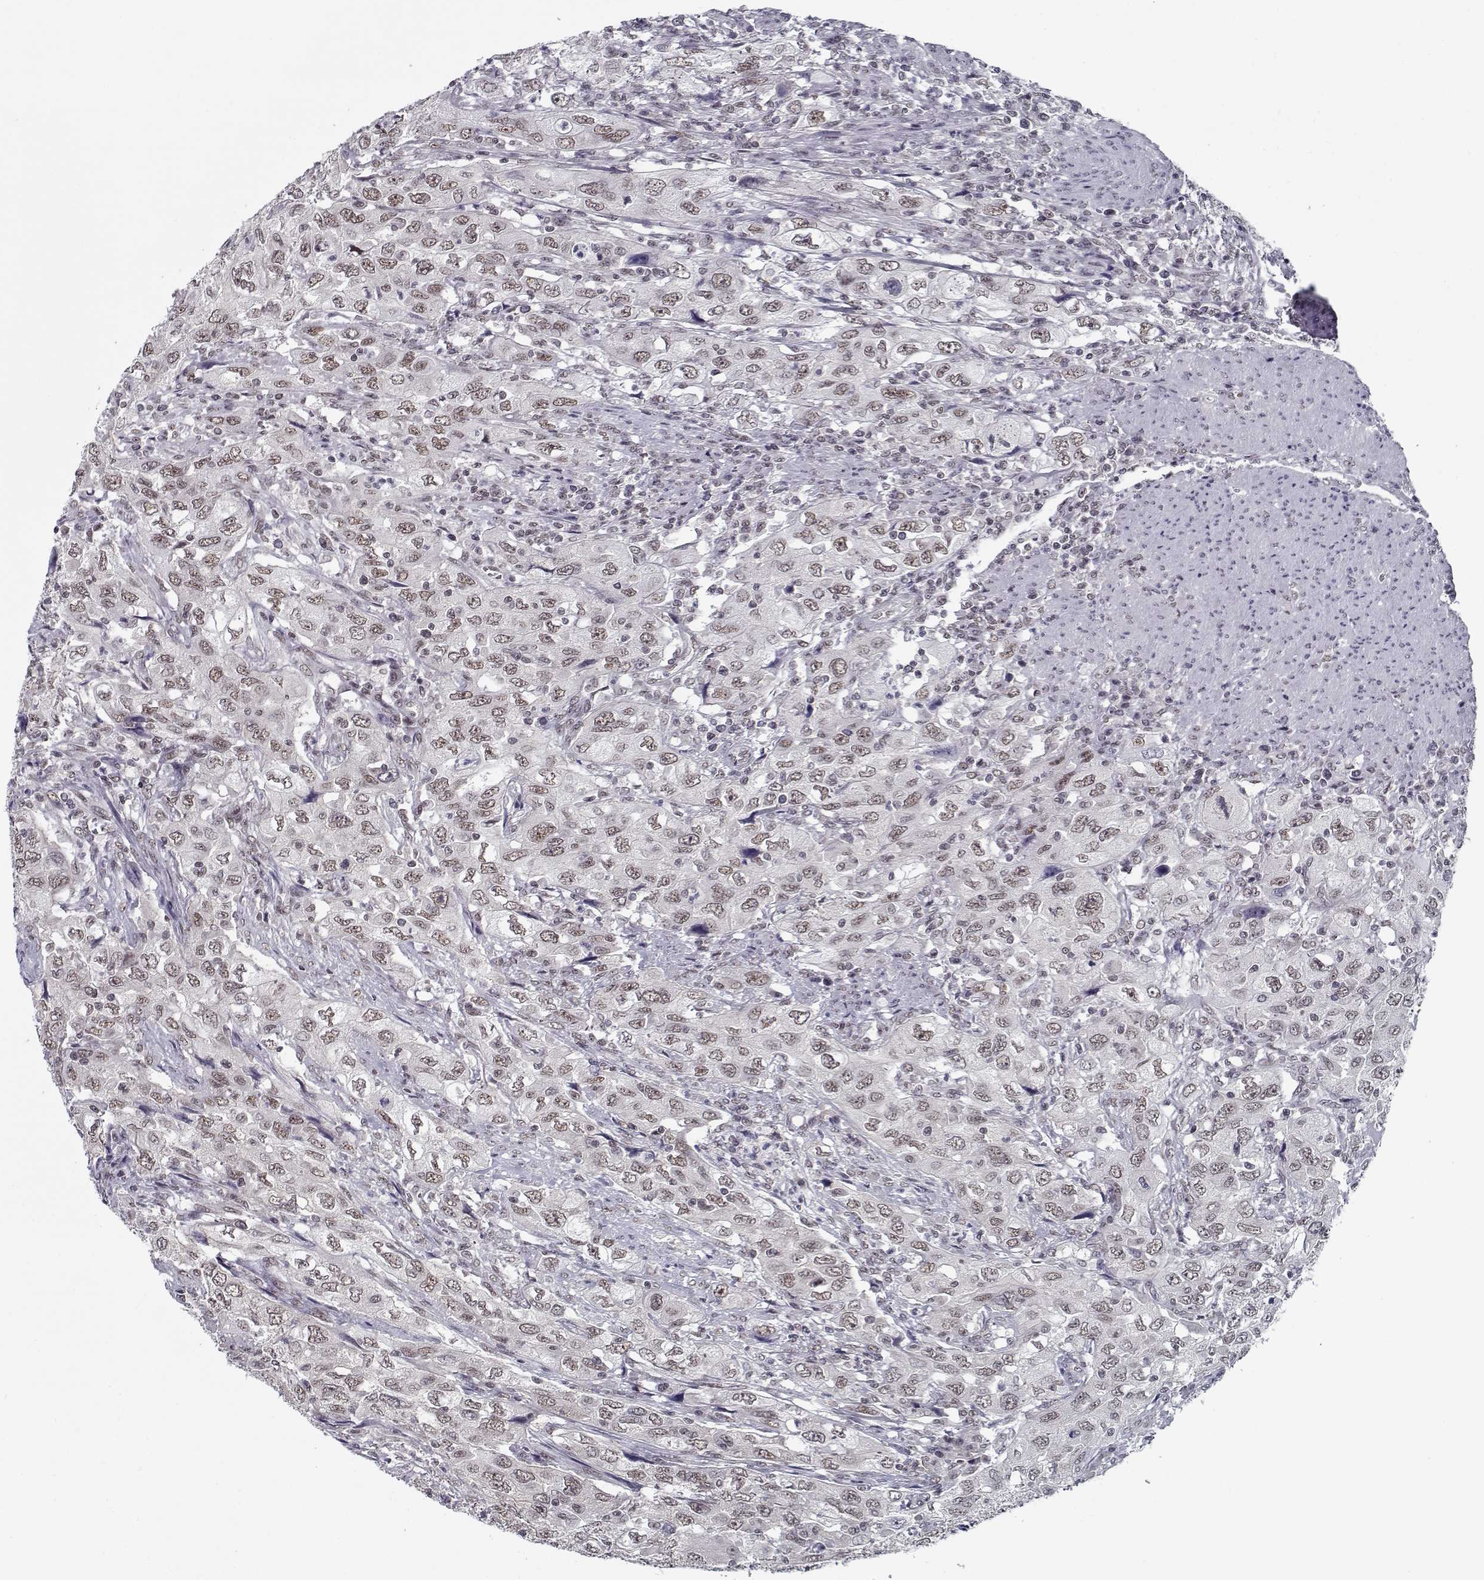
{"staining": {"intensity": "weak", "quantity": ">75%", "location": "nuclear"}, "tissue": "urothelial cancer", "cell_type": "Tumor cells", "image_type": "cancer", "snomed": [{"axis": "morphology", "description": "Urothelial carcinoma, High grade"}, {"axis": "topography", "description": "Urinary bladder"}], "caption": "Urothelial cancer tissue displays weak nuclear expression in approximately >75% of tumor cells, visualized by immunohistochemistry.", "gene": "TESPA1", "patient": {"sex": "male", "age": 76}}